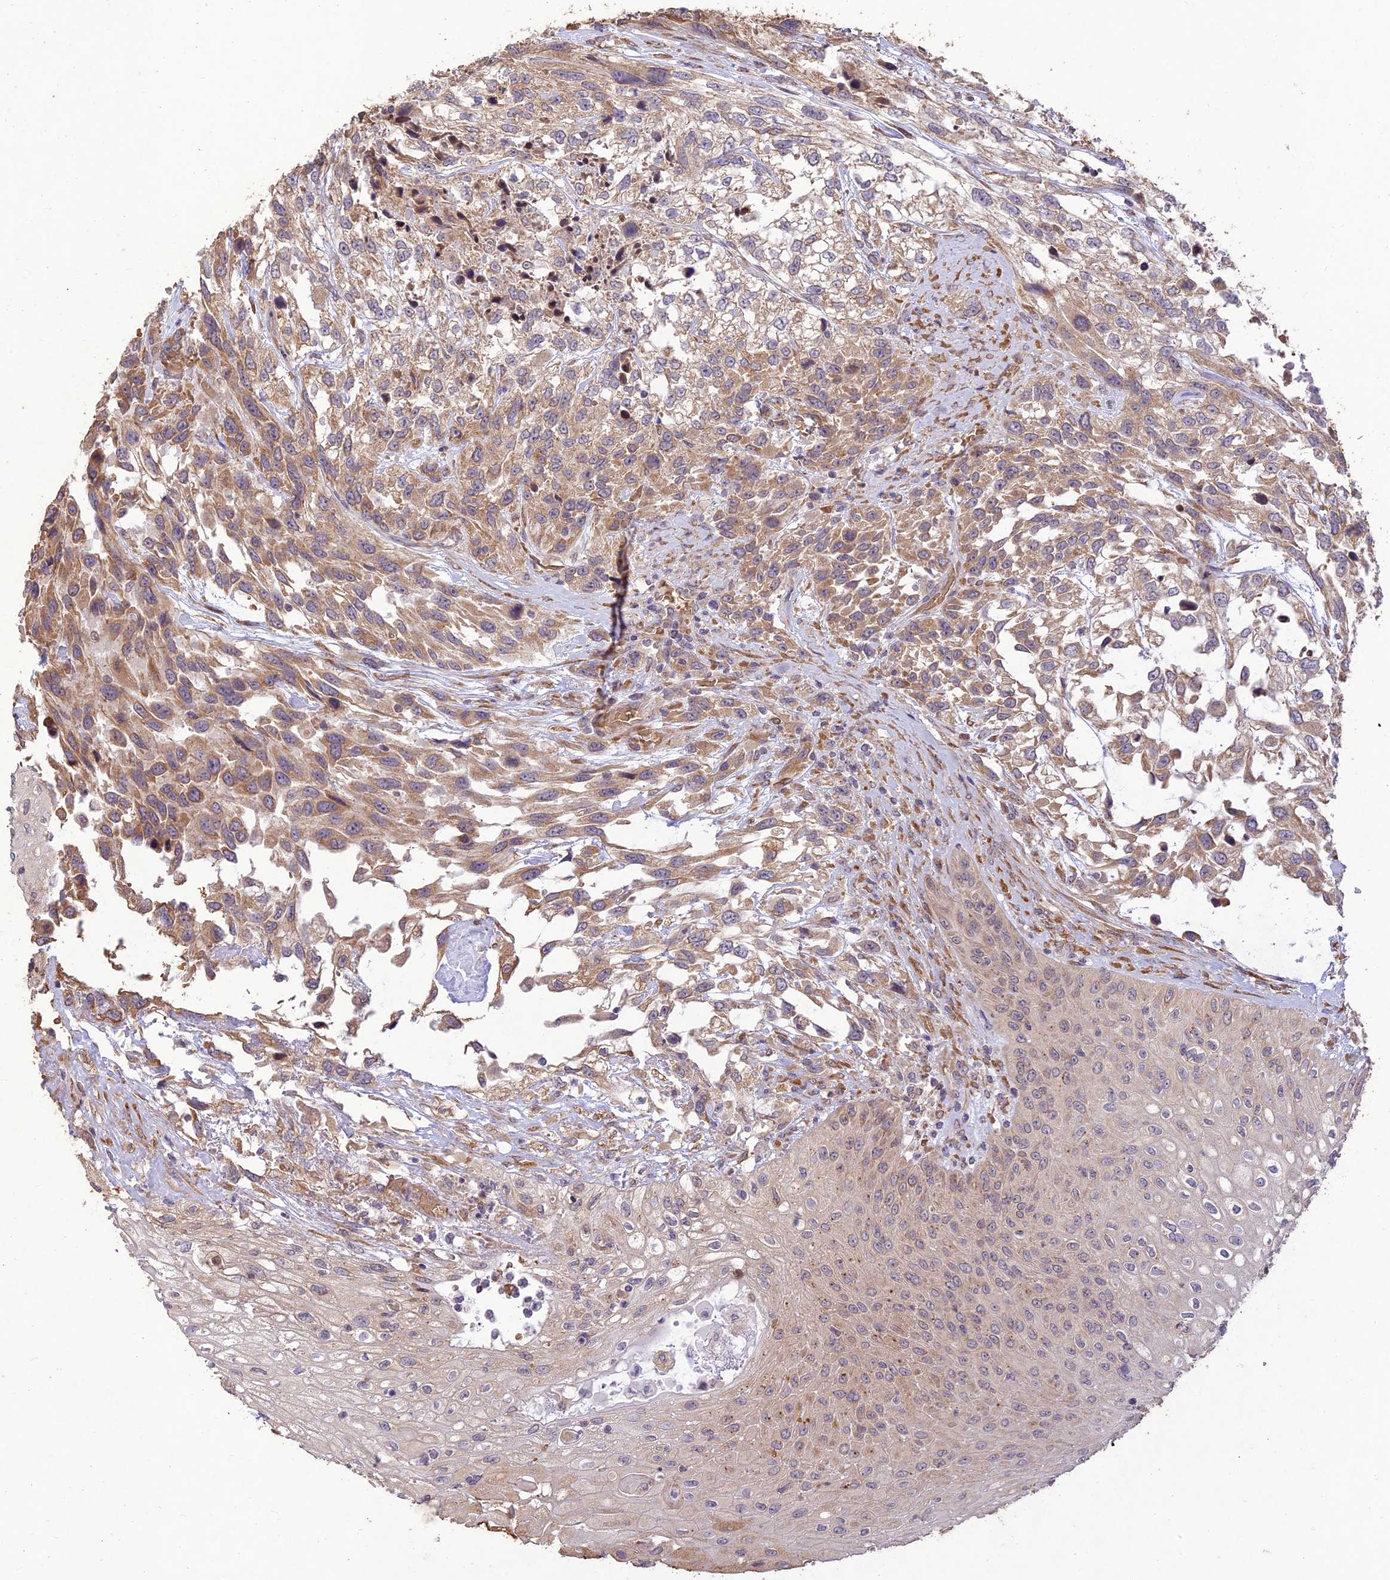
{"staining": {"intensity": "moderate", "quantity": ">75%", "location": "cytoplasmic/membranous"}, "tissue": "urothelial cancer", "cell_type": "Tumor cells", "image_type": "cancer", "snomed": [{"axis": "morphology", "description": "Urothelial carcinoma, High grade"}, {"axis": "topography", "description": "Urinary bladder"}], "caption": "Brown immunohistochemical staining in high-grade urothelial carcinoma displays moderate cytoplasmic/membranous staining in approximately >75% of tumor cells.", "gene": "PPP1R11", "patient": {"sex": "female", "age": 70}}